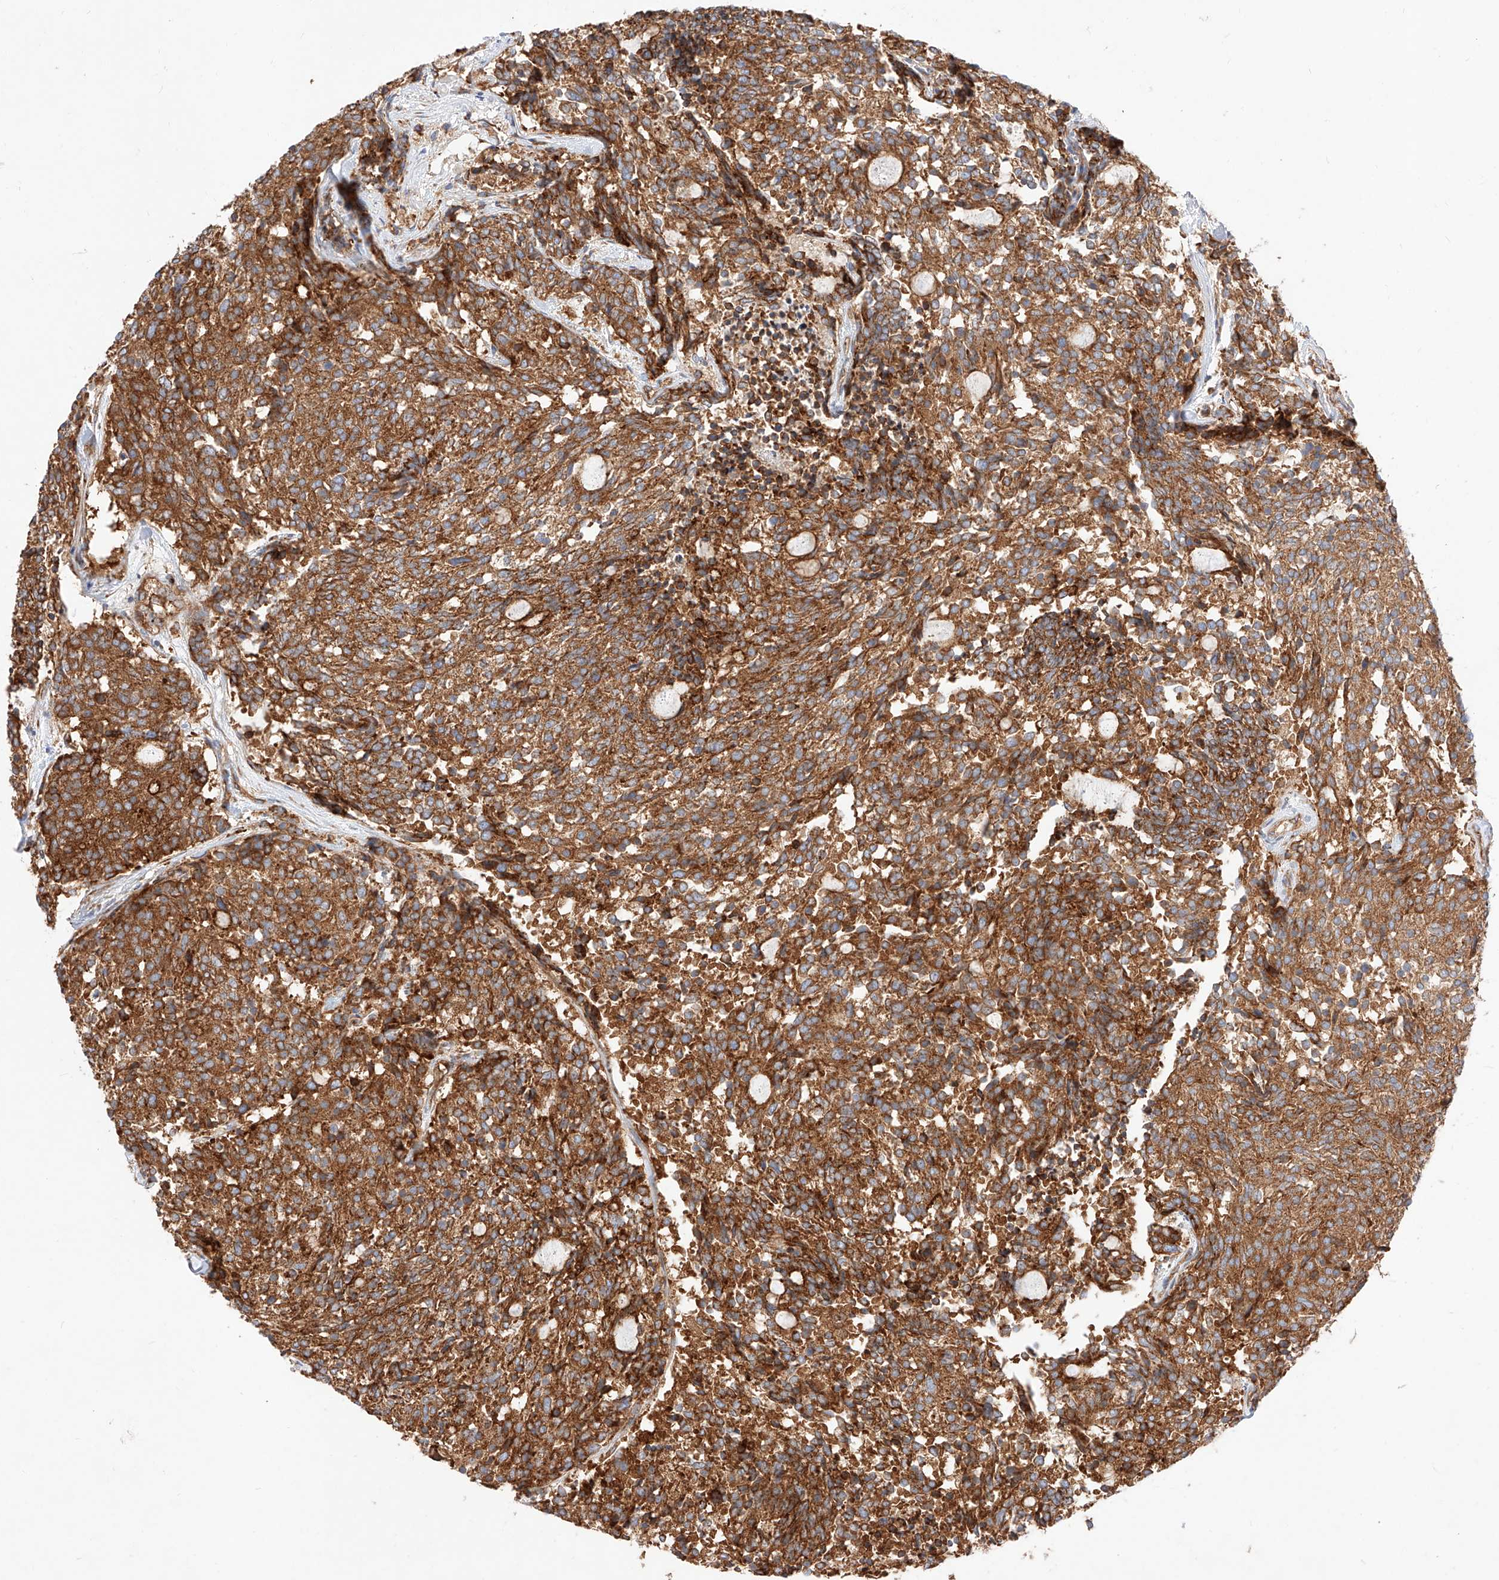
{"staining": {"intensity": "strong", "quantity": ">75%", "location": "cytoplasmic/membranous"}, "tissue": "carcinoid", "cell_type": "Tumor cells", "image_type": "cancer", "snomed": [{"axis": "morphology", "description": "Carcinoid, malignant, NOS"}, {"axis": "topography", "description": "Pancreas"}], "caption": "Protein expression by IHC demonstrates strong cytoplasmic/membranous staining in approximately >75% of tumor cells in malignant carcinoid. (DAB = brown stain, brightfield microscopy at high magnification).", "gene": "CSGALNACT2", "patient": {"sex": "female", "age": 54}}